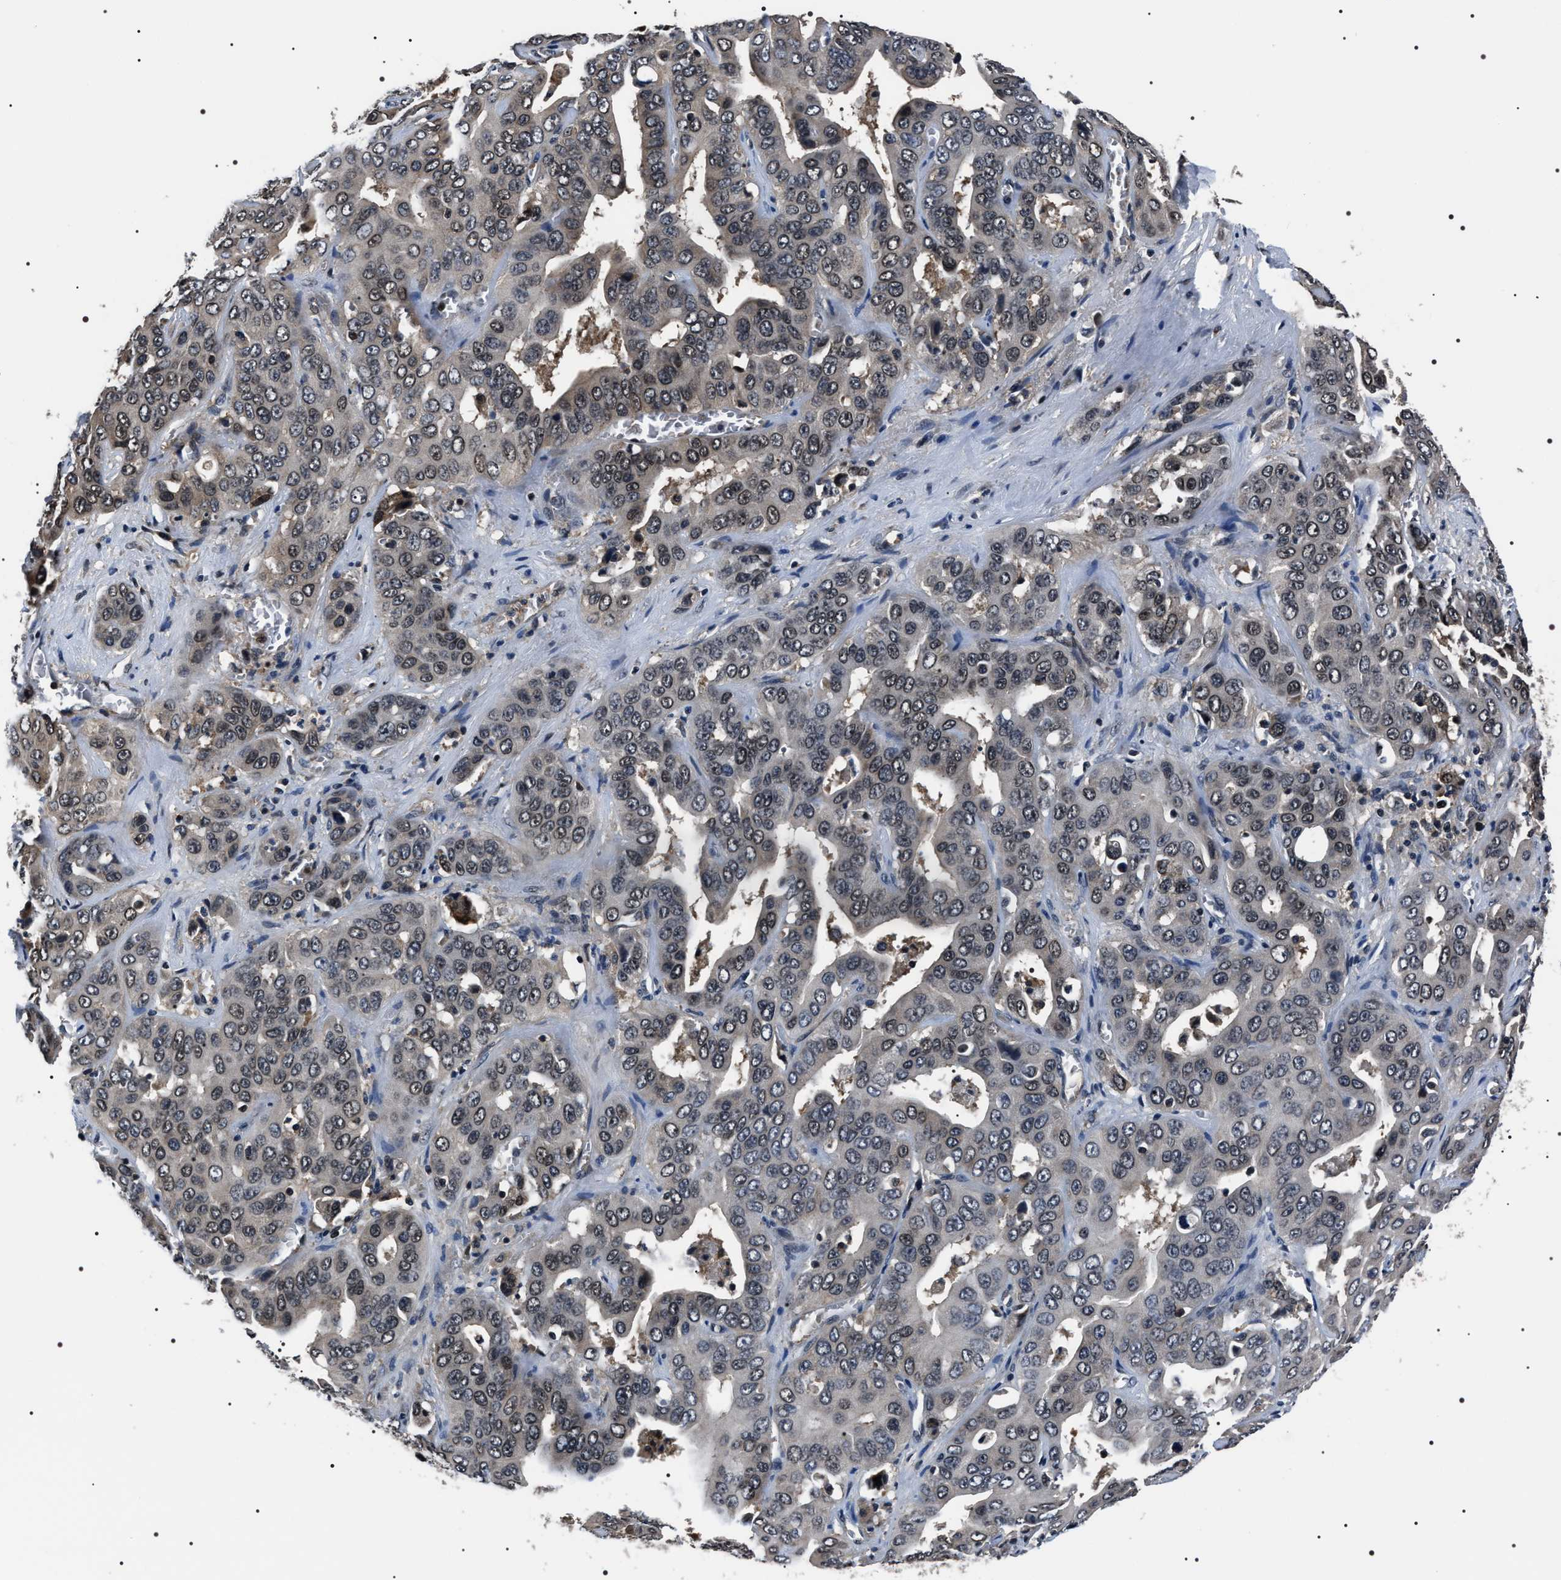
{"staining": {"intensity": "weak", "quantity": "<25%", "location": "nuclear"}, "tissue": "liver cancer", "cell_type": "Tumor cells", "image_type": "cancer", "snomed": [{"axis": "morphology", "description": "Cholangiocarcinoma"}, {"axis": "topography", "description": "Liver"}], "caption": "Photomicrograph shows no protein staining in tumor cells of liver cholangiocarcinoma tissue.", "gene": "SIPA1", "patient": {"sex": "female", "age": 52}}